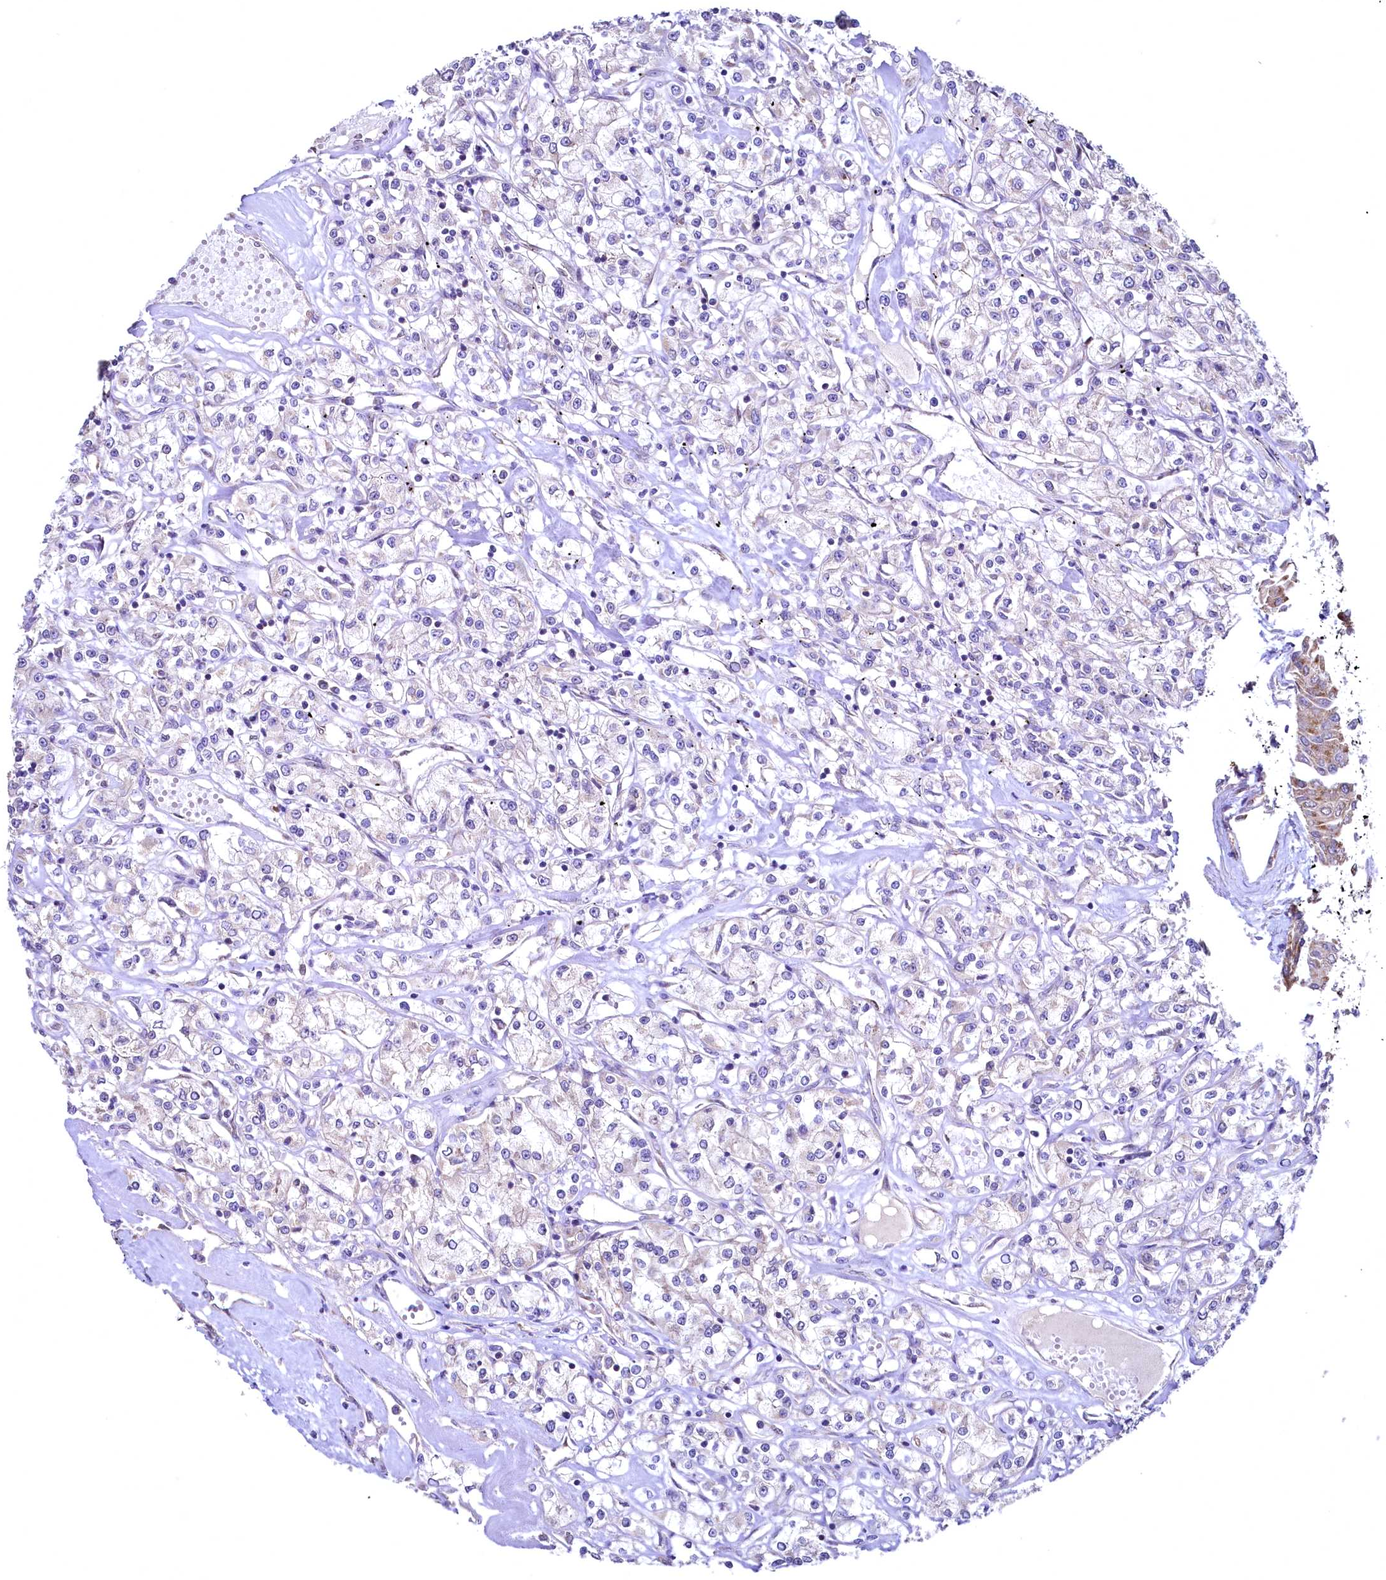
{"staining": {"intensity": "negative", "quantity": "none", "location": "none"}, "tissue": "renal cancer", "cell_type": "Tumor cells", "image_type": "cancer", "snomed": [{"axis": "morphology", "description": "Adenocarcinoma, NOS"}, {"axis": "topography", "description": "Kidney"}], "caption": "Renal adenocarcinoma was stained to show a protein in brown. There is no significant positivity in tumor cells. The staining is performed using DAB (3,3'-diaminobenzidine) brown chromogen with nuclei counter-stained in using hematoxylin.", "gene": "MRPL57", "patient": {"sex": "female", "age": 59}}